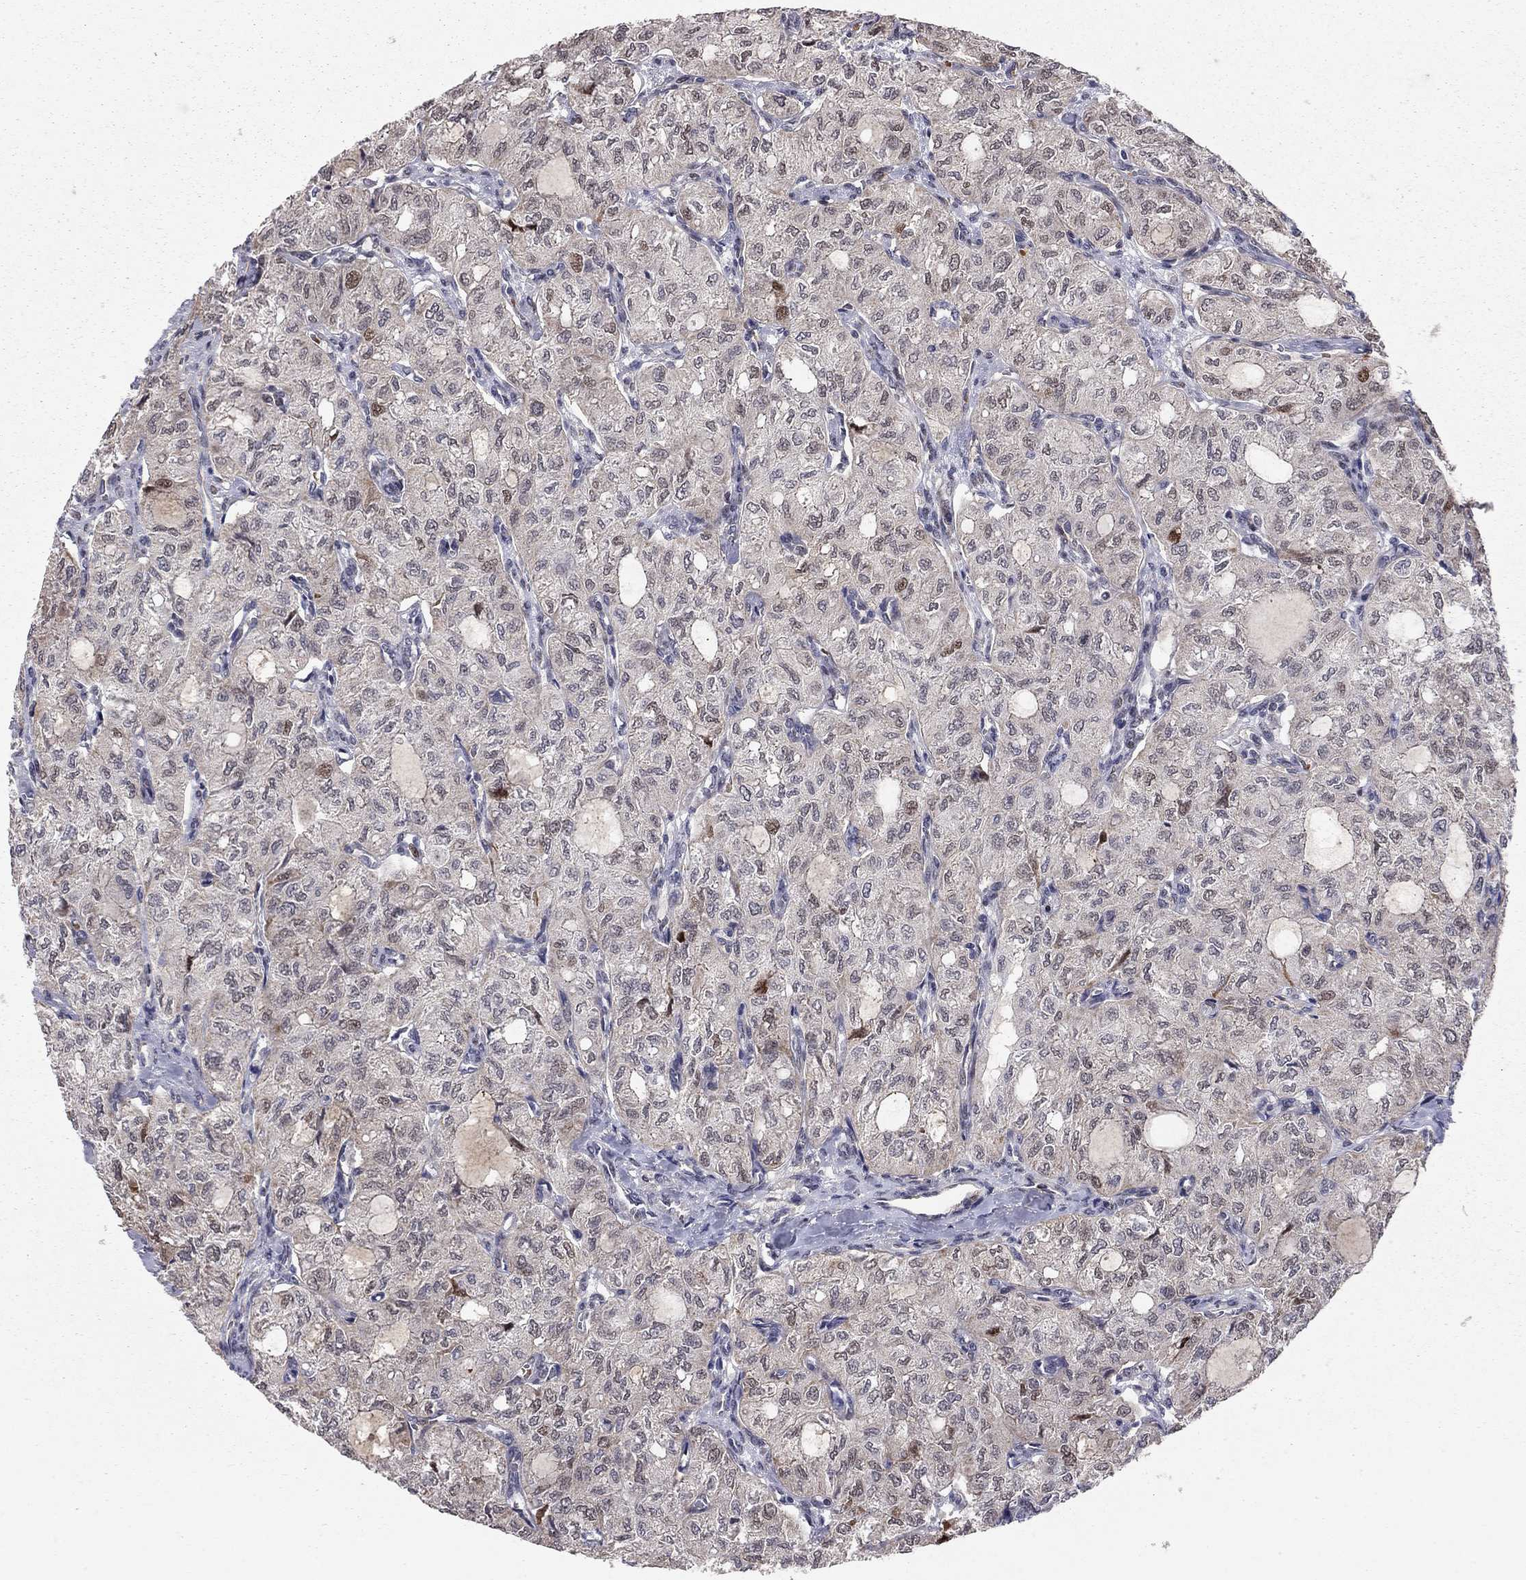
{"staining": {"intensity": "moderate", "quantity": "<25%", "location": "nuclear"}, "tissue": "thyroid cancer", "cell_type": "Tumor cells", "image_type": "cancer", "snomed": [{"axis": "morphology", "description": "Follicular adenoma carcinoma, NOS"}, {"axis": "topography", "description": "Thyroid gland"}], "caption": "Protein staining reveals moderate nuclear staining in about <25% of tumor cells in follicular adenoma carcinoma (thyroid).", "gene": "HDAC3", "patient": {"sex": "male", "age": 75}}